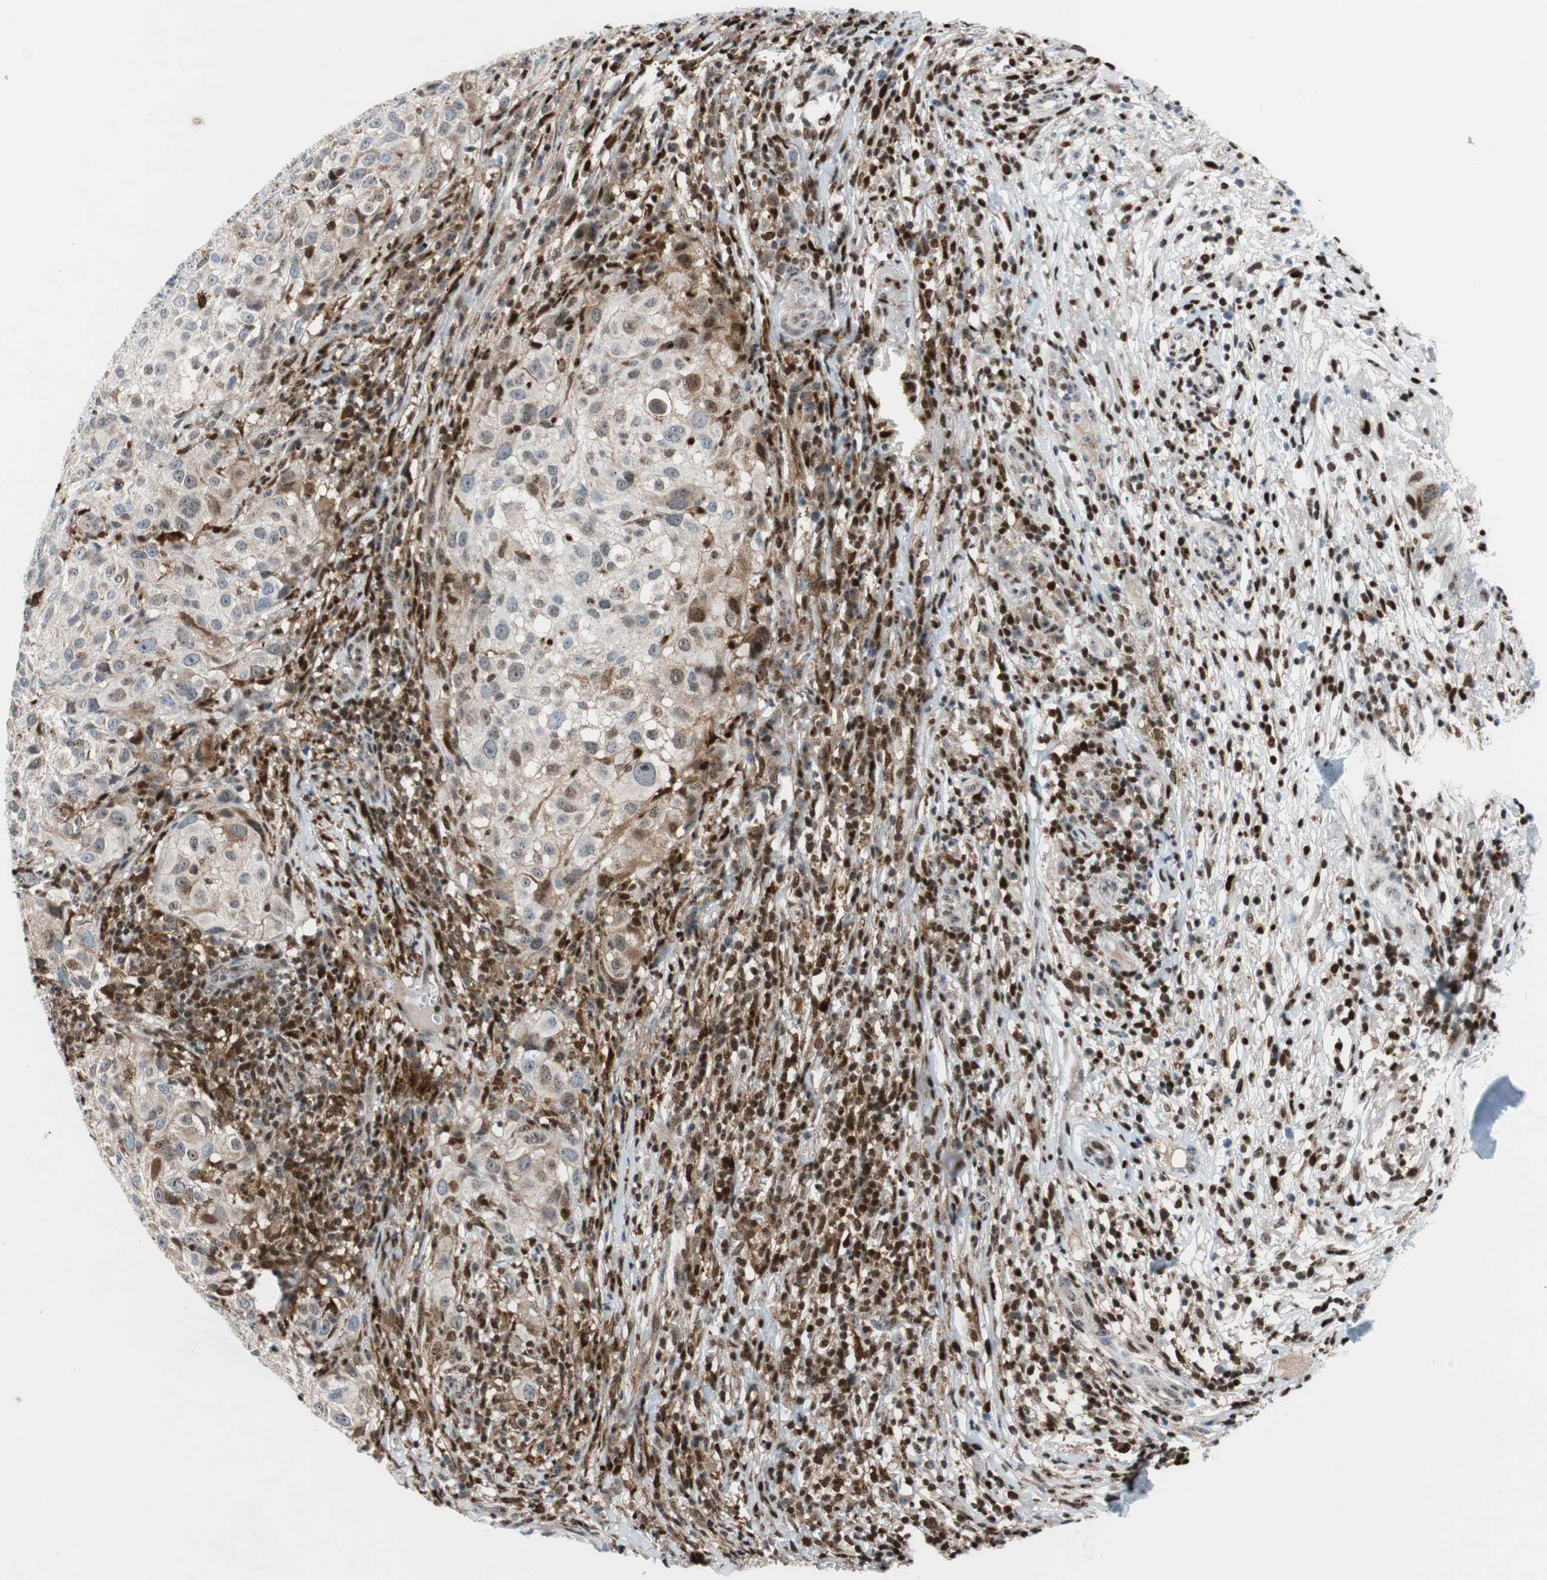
{"staining": {"intensity": "moderate", "quantity": "<25%", "location": "nuclear"}, "tissue": "melanoma", "cell_type": "Tumor cells", "image_type": "cancer", "snomed": [{"axis": "morphology", "description": "Necrosis, NOS"}, {"axis": "morphology", "description": "Malignant melanoma, NOS"}, {"axis": "topography", "description": "Skin"}], "caption": "Human melanoma stained with a brown dye exhibits moderate nuclear positive staining in about <25% of tumor cells.", "gene": "RGS10", "patient": {"sex": "female", "age": 87}}